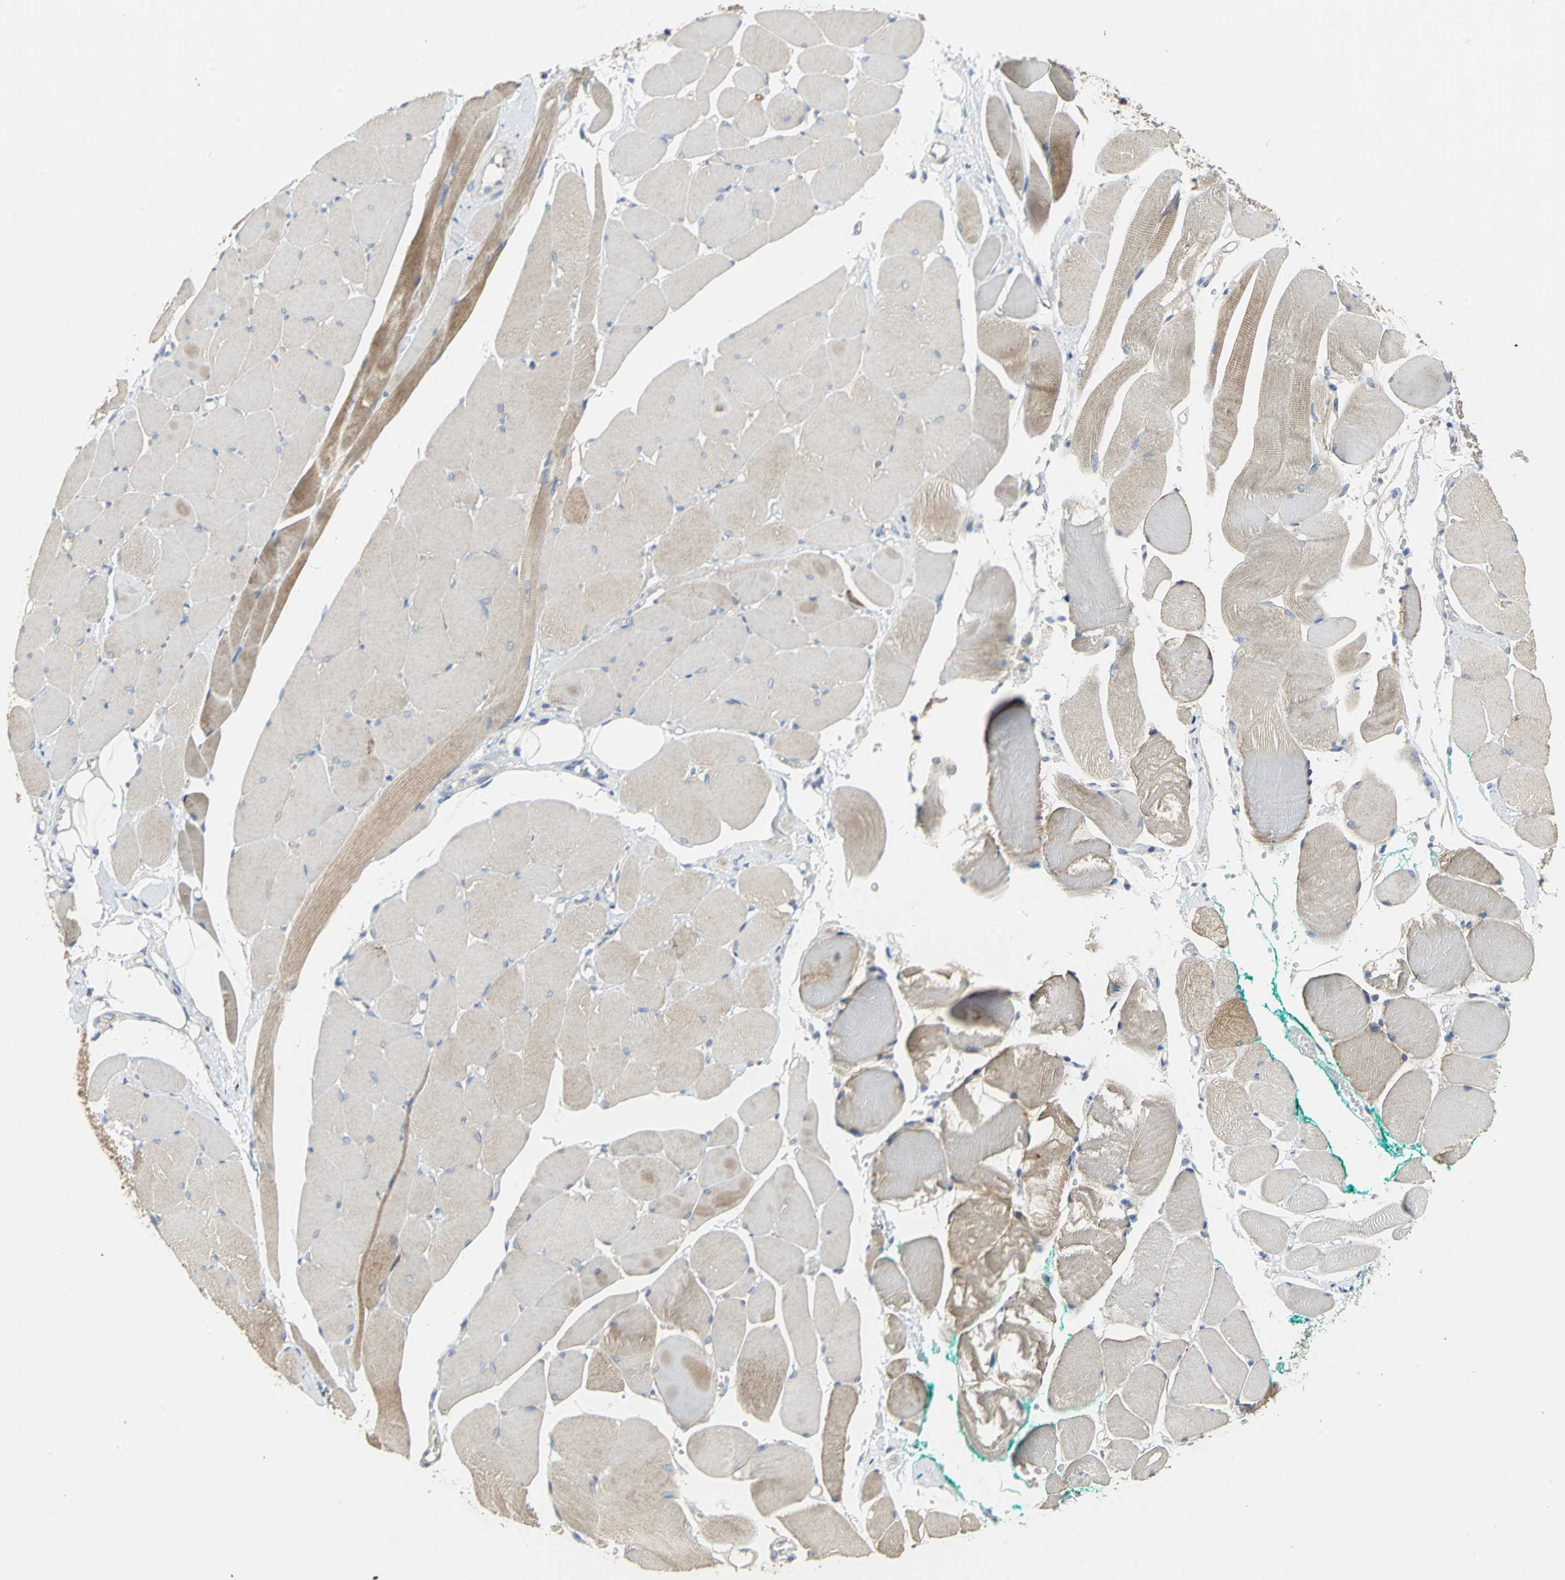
{"staining": {"intensity": "moderate", "quantity": "<25%", "location": "cytoplasmic/membranous"}, "tissue": "skeletal muscle", "cell_type": "Myocytes", "image_type": "normal", "snomed": [{"axis": "morphology", "description": "Normal tissue, NOS"}, {"axis": "topography", "description": "Skeletal muscle"}, {"axis": "topography", "description": "Peripheral nerve tissue"}], "caption": "Immunohistochemistry (IHC) (DAB (3,3'-diaminobenzidine)) staining of normal human skeletal muscle exhibits moderate cytoplasmic/membranous protein expression in about <25% of myocytes. (DAB (3,3'-diaminobenzidine) = brown stain, brightfield microscopy at high magnification).", "gene": "DLGAP5", "patient": {"sex": "female", "age": 84}}